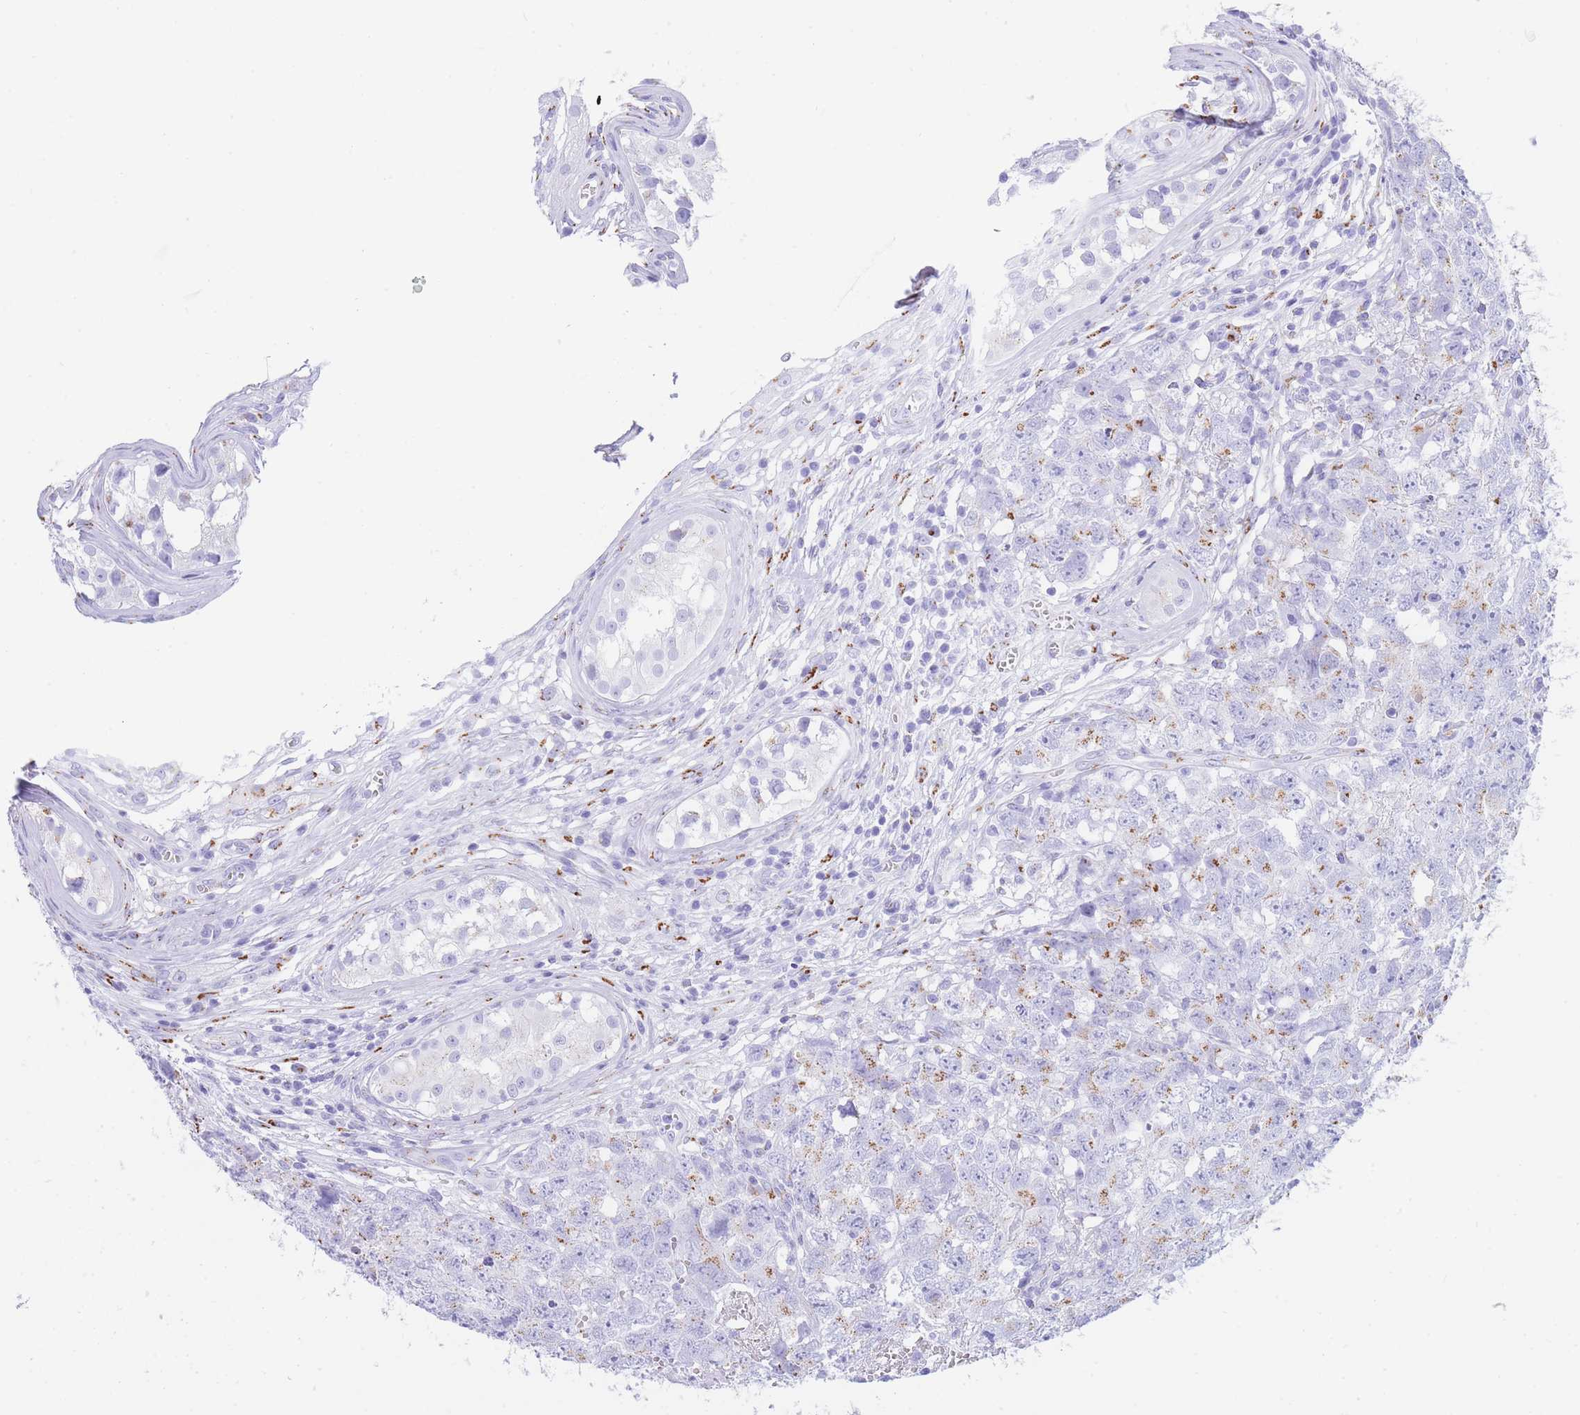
{"staining": {"intensity": "weak", "quantity": "25%-75%", "location": "cytoplasmic/membranous"}, "tissue": "testis cancer", "cell_type": "Tumor cells", "image_type": "cancer", "snomed": [{"axis": "morphology", "description": "Carcinoma, Embryonal, NOS"}, {"axis": "topography", "description": "Testis"}], "caption": "IHC (DAB) staining of testis cancer (embryonal carcinoma) exhibits weak cytoplasmic/membranous protein staining in about 25%-75% of tumor cells. The staining was performed using DAB (3,3'-diaminobenzidine), with brown indicating positive protein expression. Nuclei are stained blue with hematoxylin.", "gene": "FAM3C", "patient": {"sex": "male", "age": 22}}